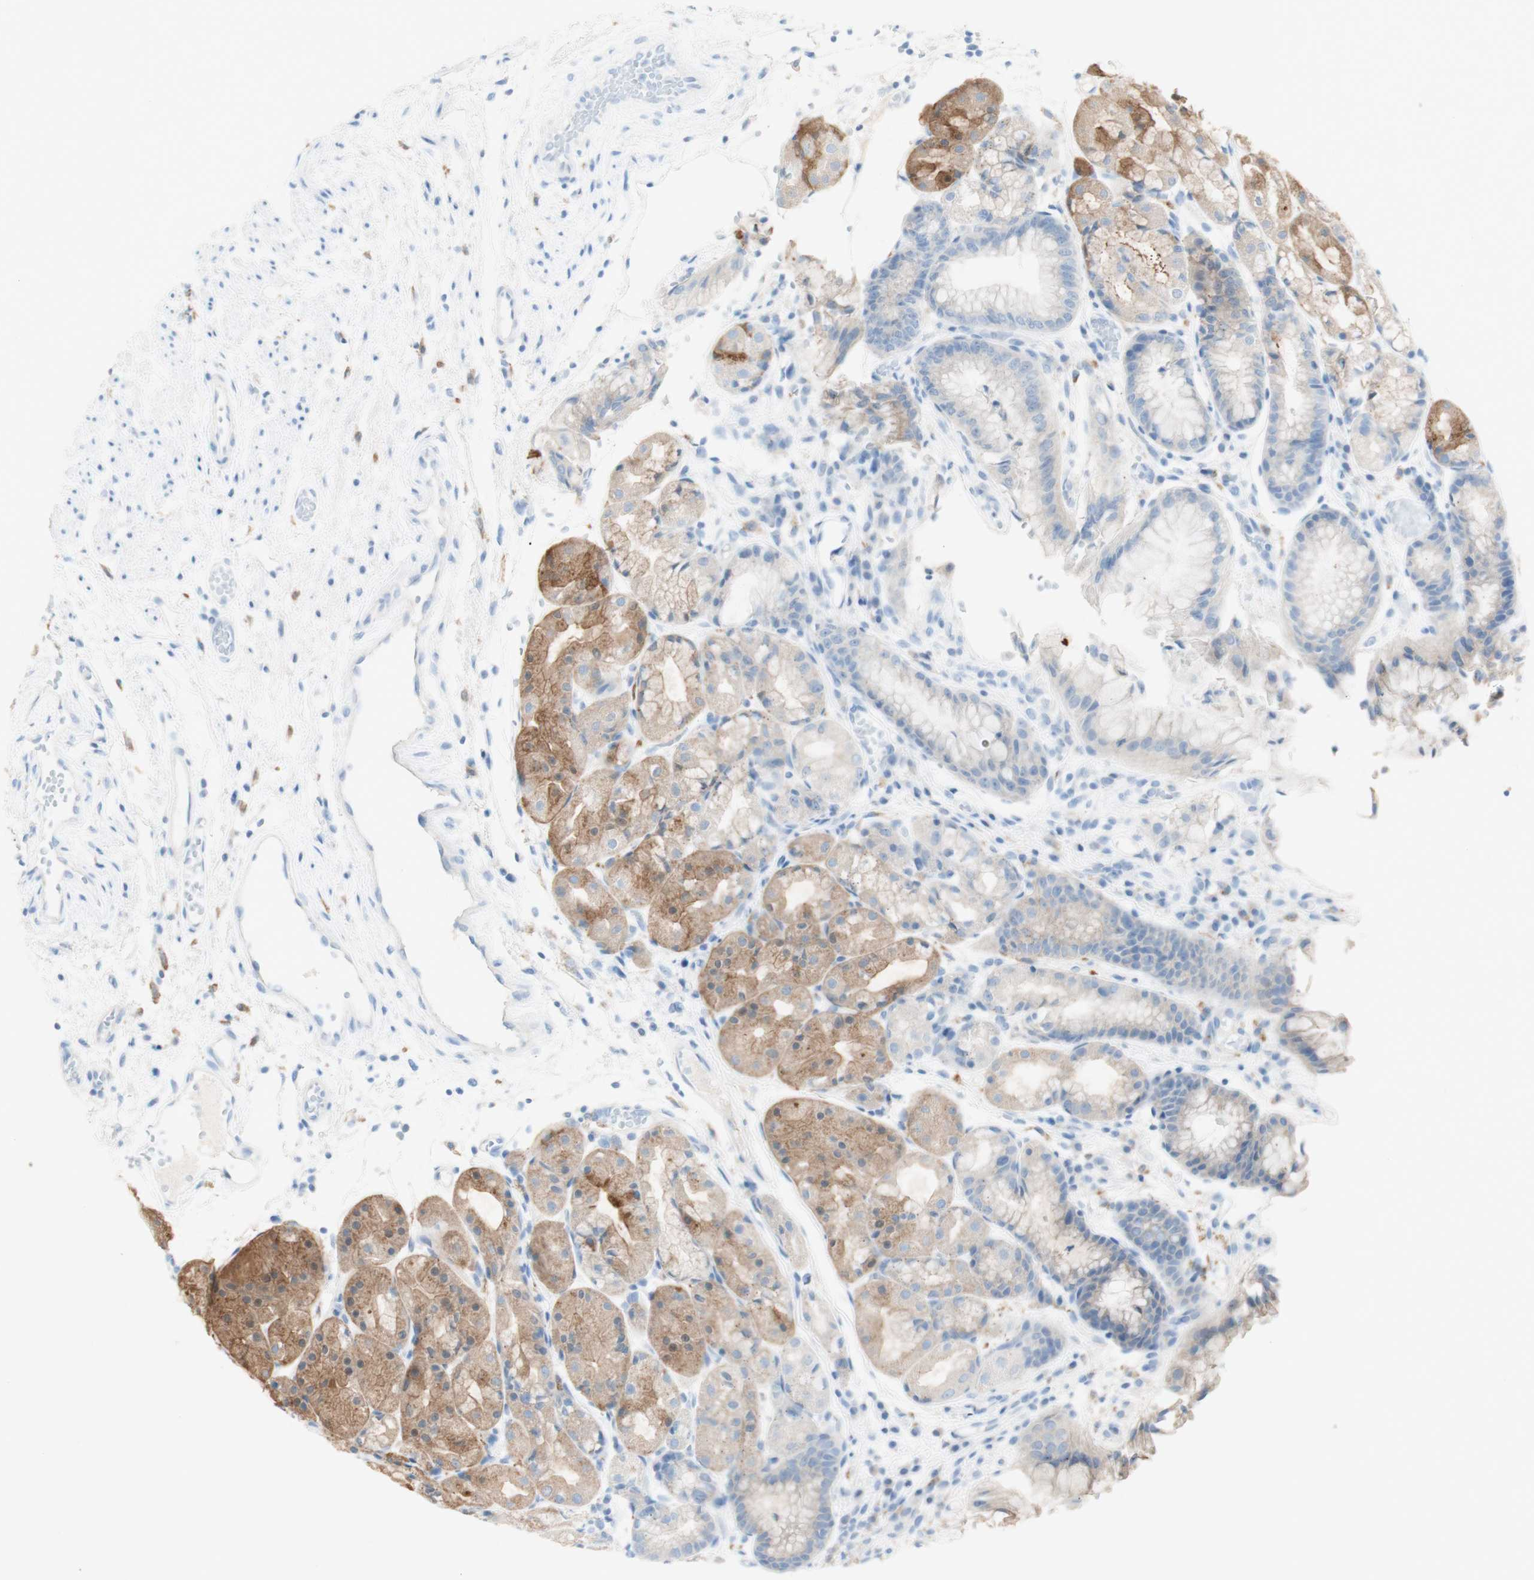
{"staining": {"intensity": "moderate", "quantity": "25%-75%", "location": "cytoplasmic/membranous"}, "tissue": "stomach", "cell_type": "Glandular cells", "image_type": "normal", "snomed": [{"axis": "morphology", "description": "Normal tissue, NOS"}, {"axis": "topography", "description": "Stomach, upper"}], "caption": "Protein analysis of unremarkable stomach displays moderate cytoplasmic/membranous positivity in approximately 25%-75% of glandular cells. The staining was performed using DAB, with brown indicating positive protein expression. Nuclei are stained blue with hematoxylin.", "gene": "ART3", "patient": {"sex": "male", "age": 72}}